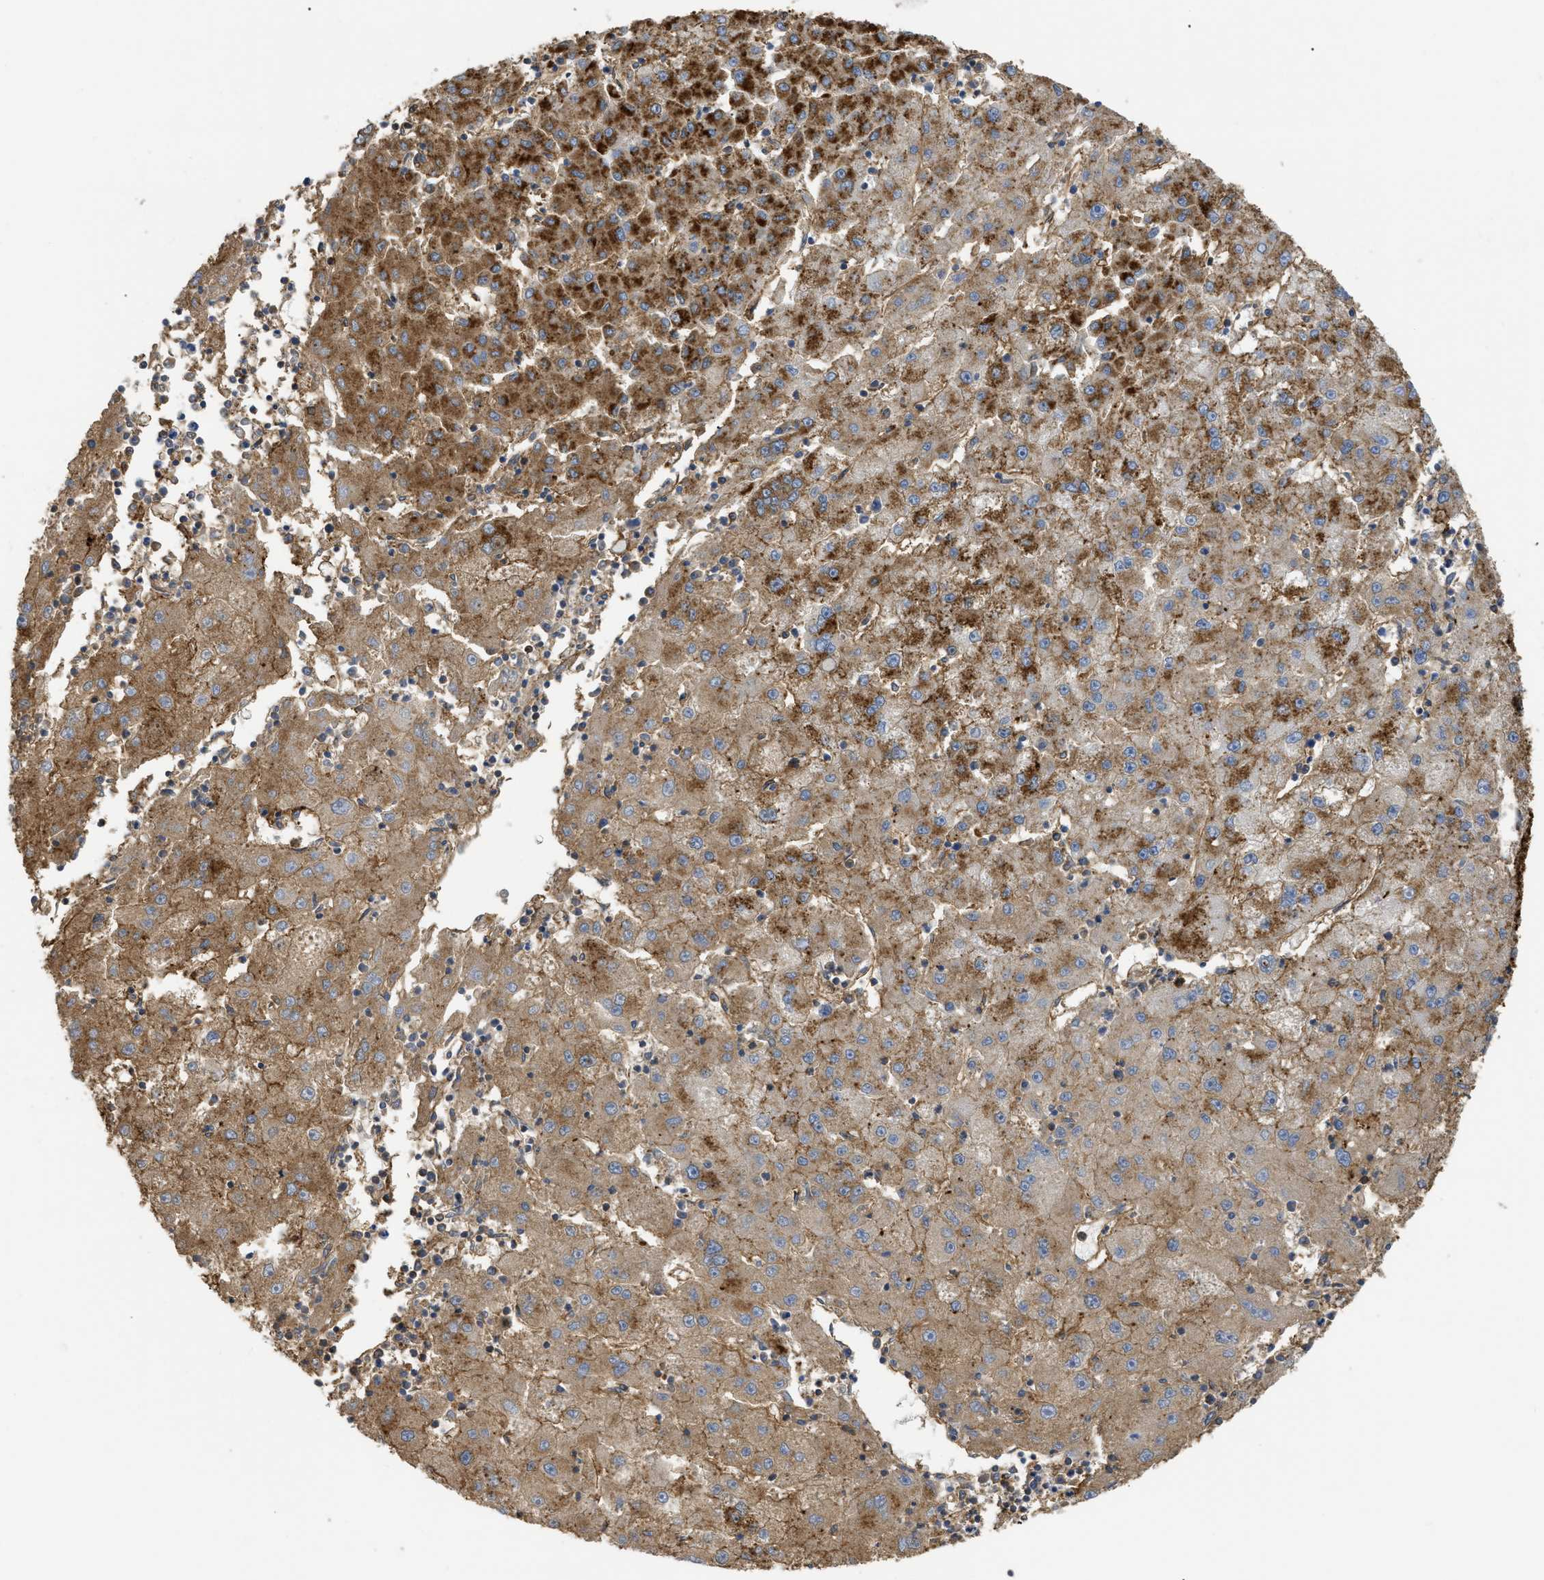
{"staining": {"intensity": "moderate", "quantity": ">75%", "location": "cytoplasmic/membranous"}, "tissue": "liver cancer", "cell_type": "Tumor cells", "image_type": "cancer", "snomed": [{"axis": "morphology", "description": "Carcinoma, Hepatocellular, NOS"}, {"axis": "topography", "description": "Liver"}], "caption": "Liver cancer stained with a brown dye reveals moderate cytoplasmic/membranous positive expression in about >75% of tumor cells.", "gene": "ANXA4", "patient": {"sex": "male", "age": 72}}